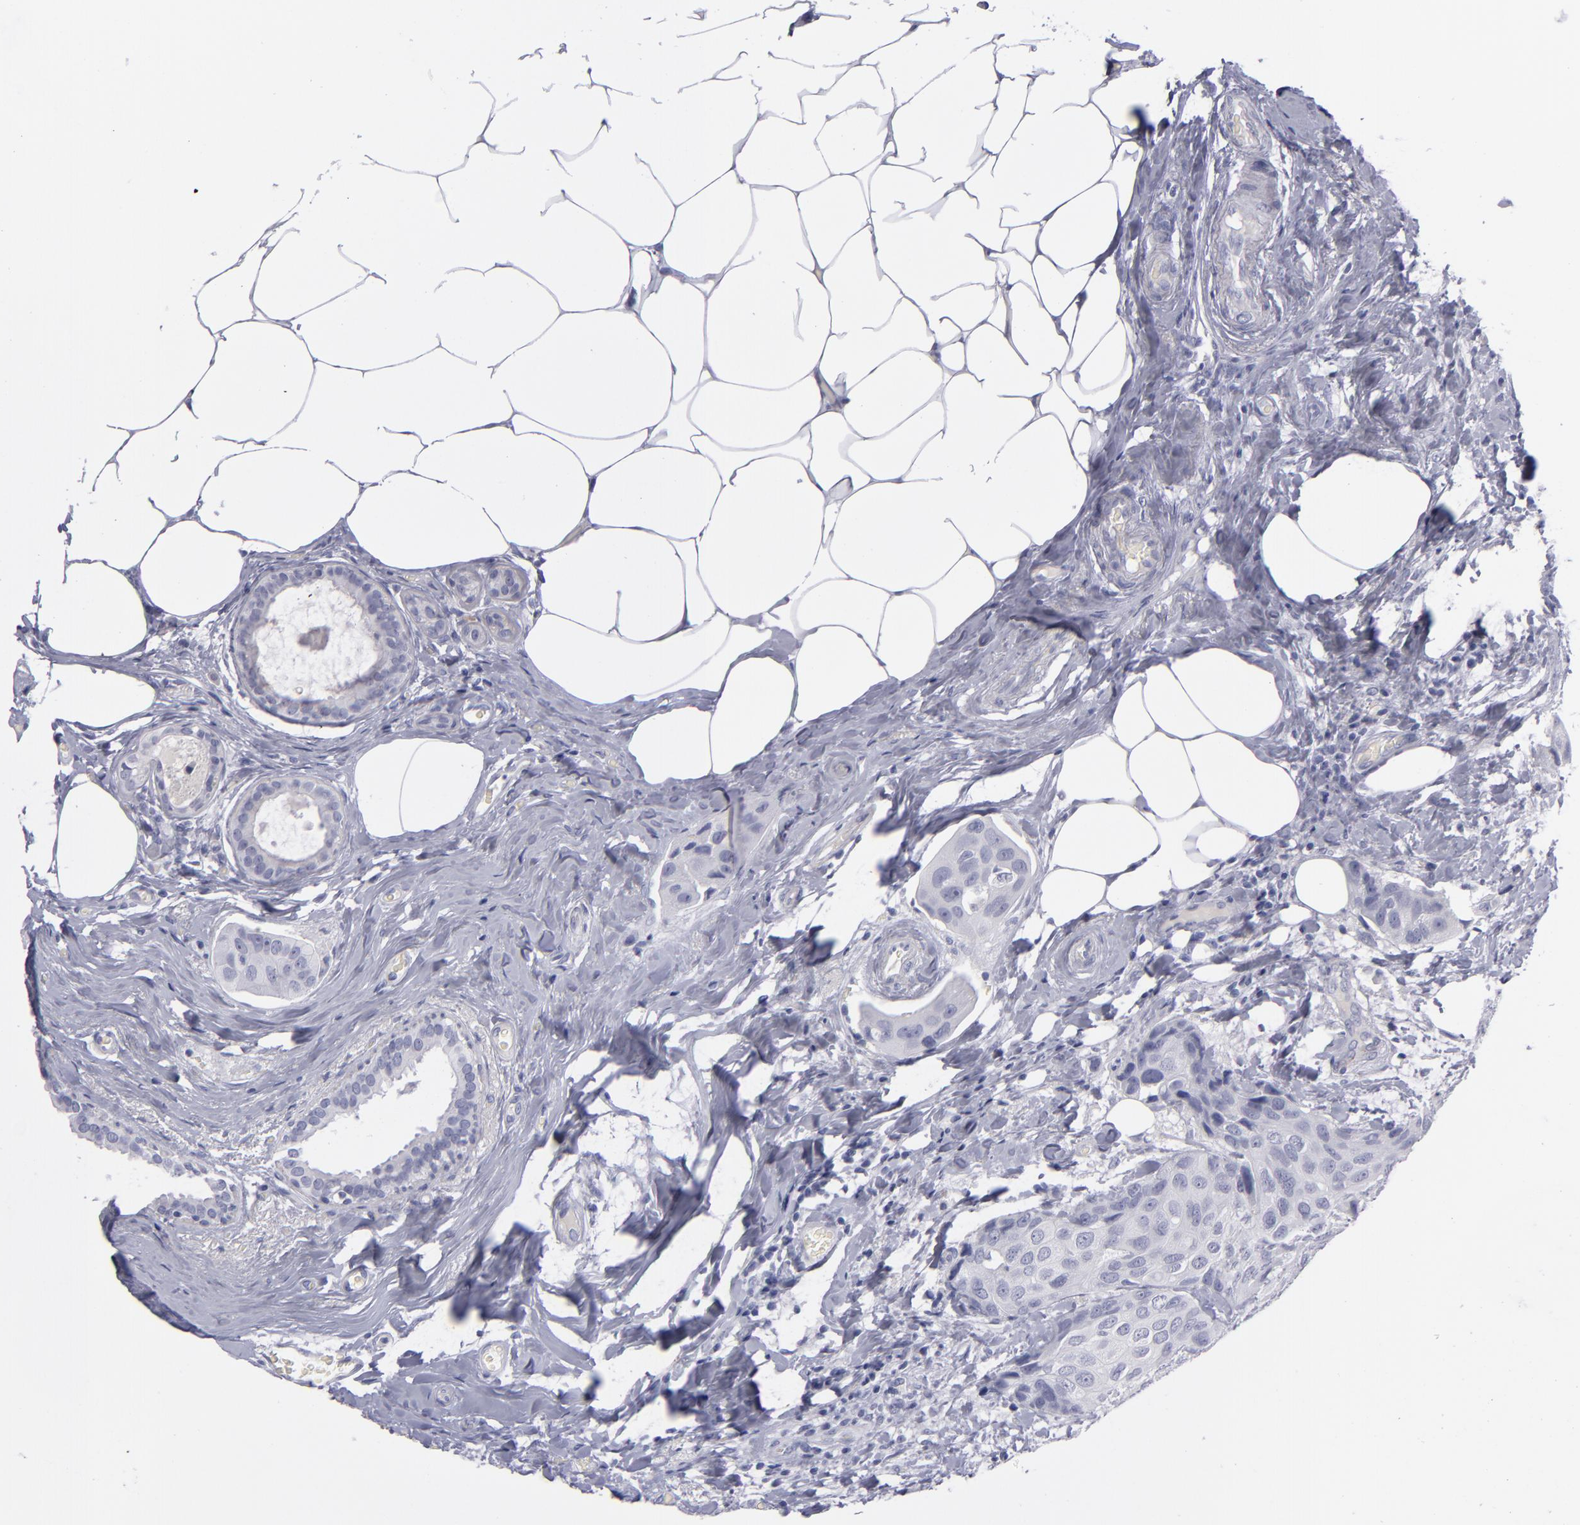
{"staining": {"intensity": "negative", "quantity": "none", "location": "none"}, "tissue": "breast cancer", "cell_type": "Tumor cells", "image_type": "cancer", "snomed": [{"axis": "morphology", "description": "Duct carcinoma"}, {"axis": "topography", "description": "Breast"}], "caption": "Tumor cells show no significant protein positivity in breast intraductal carcinoma. The staining was performed using DAB (3,3'-diaminobenzidine) to visualize the protein expression in brown, while the nuclei were stained in blue with hematoxylin (Magnification: 20x).", "gene": "ITGB4", "patient": {"sex": "female", "age": 68}}